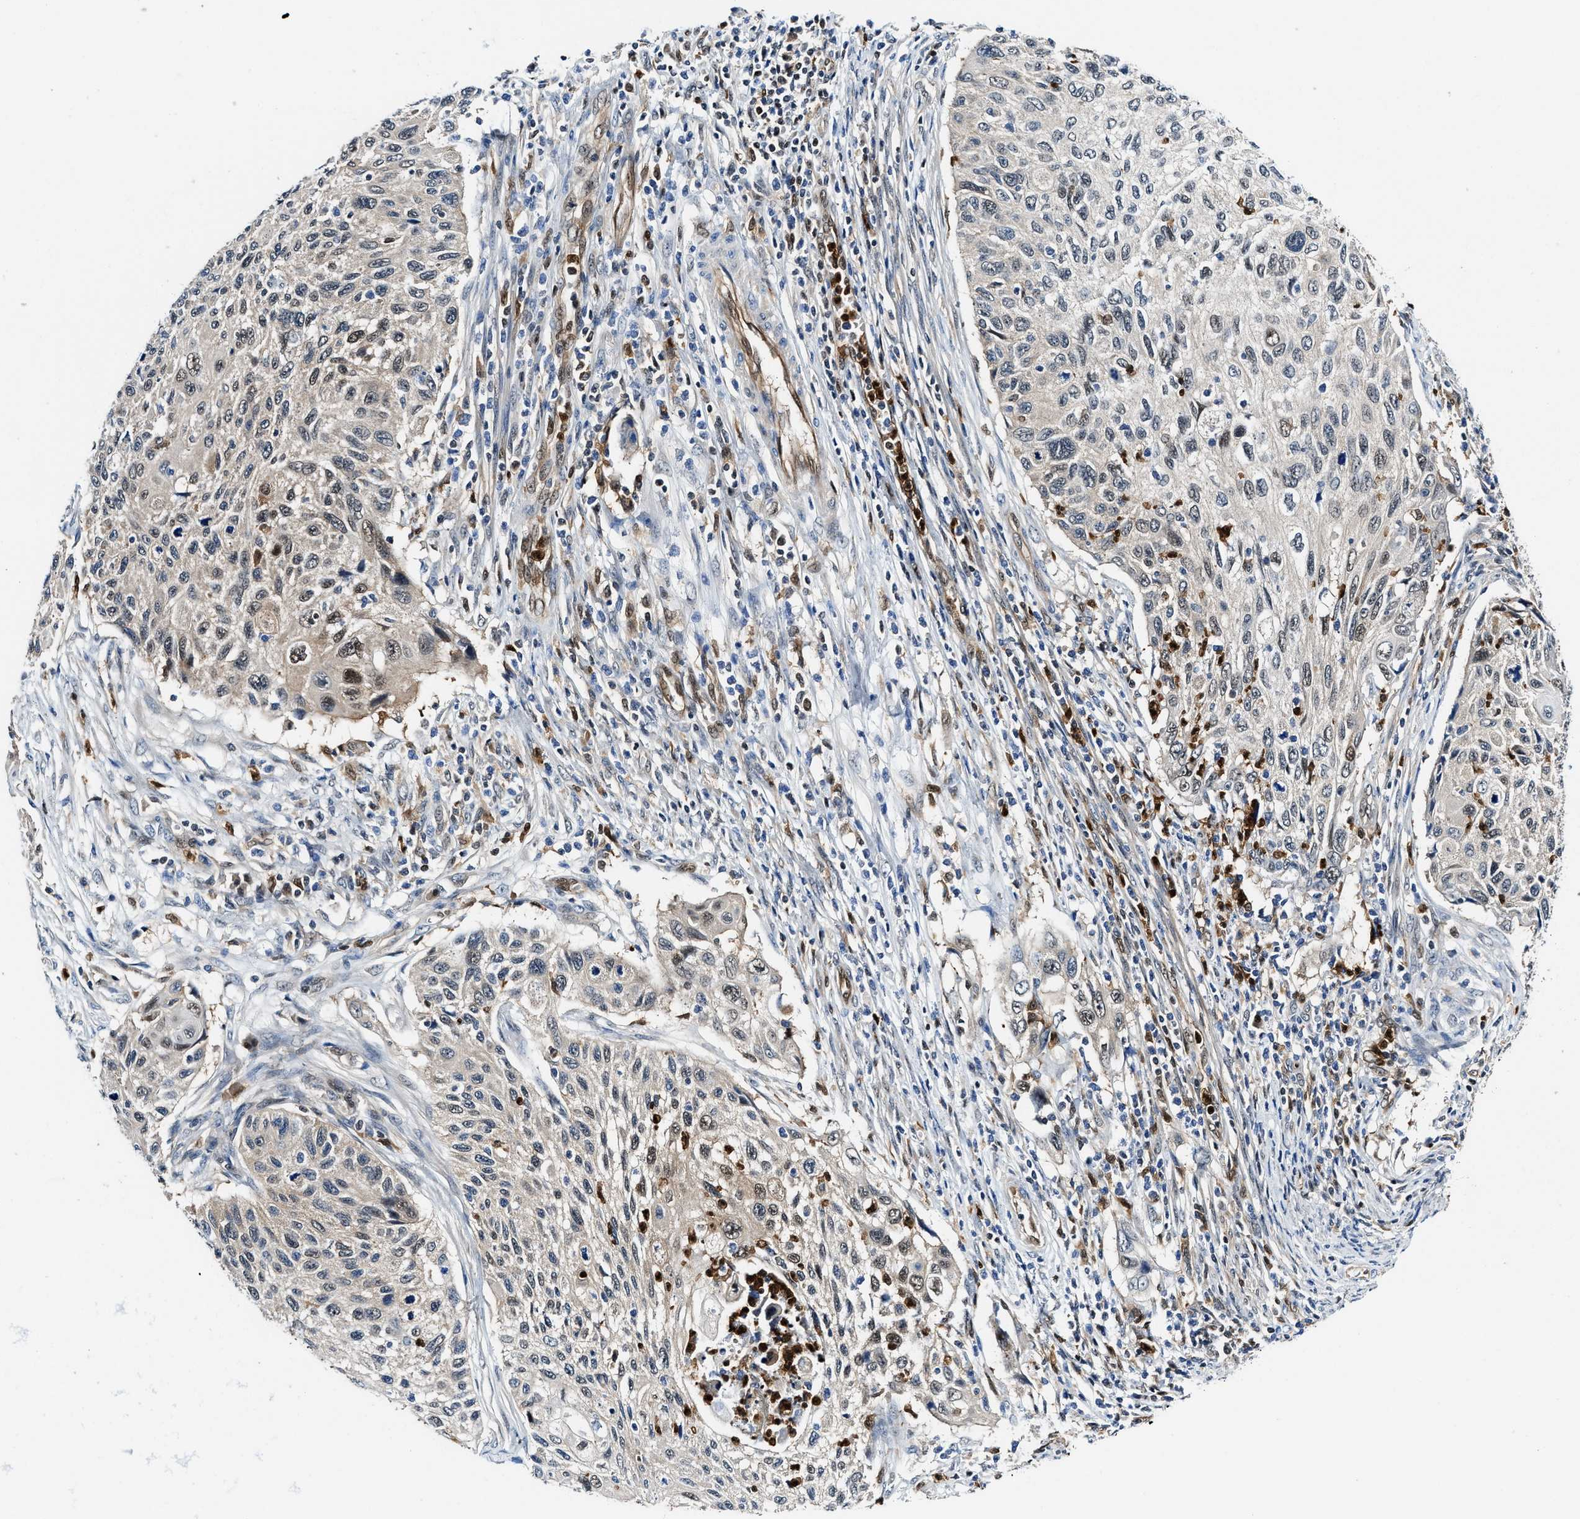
{"staining": {"intensity": "moderate", "quantity": "<25%", "location": "nuclear"}, "tissue": "cervical cancer", "cell_type": "Tumor cells", "image_type": "cancer", "snomed": [{"axis": "morphology", "description": "Squamous cell carcinoma, NOS"}, {"axis": "topography", "description": "Cervix"}], "caption": "A photomicrograph showing moderate nuclear expression in about <25% of tumor cells in squamous cell carcinoma (cervical), as visualized by brown immunohistochemical staining.", "gene": "LTA4H", "patient": {"sex": "female", "age": 70}}